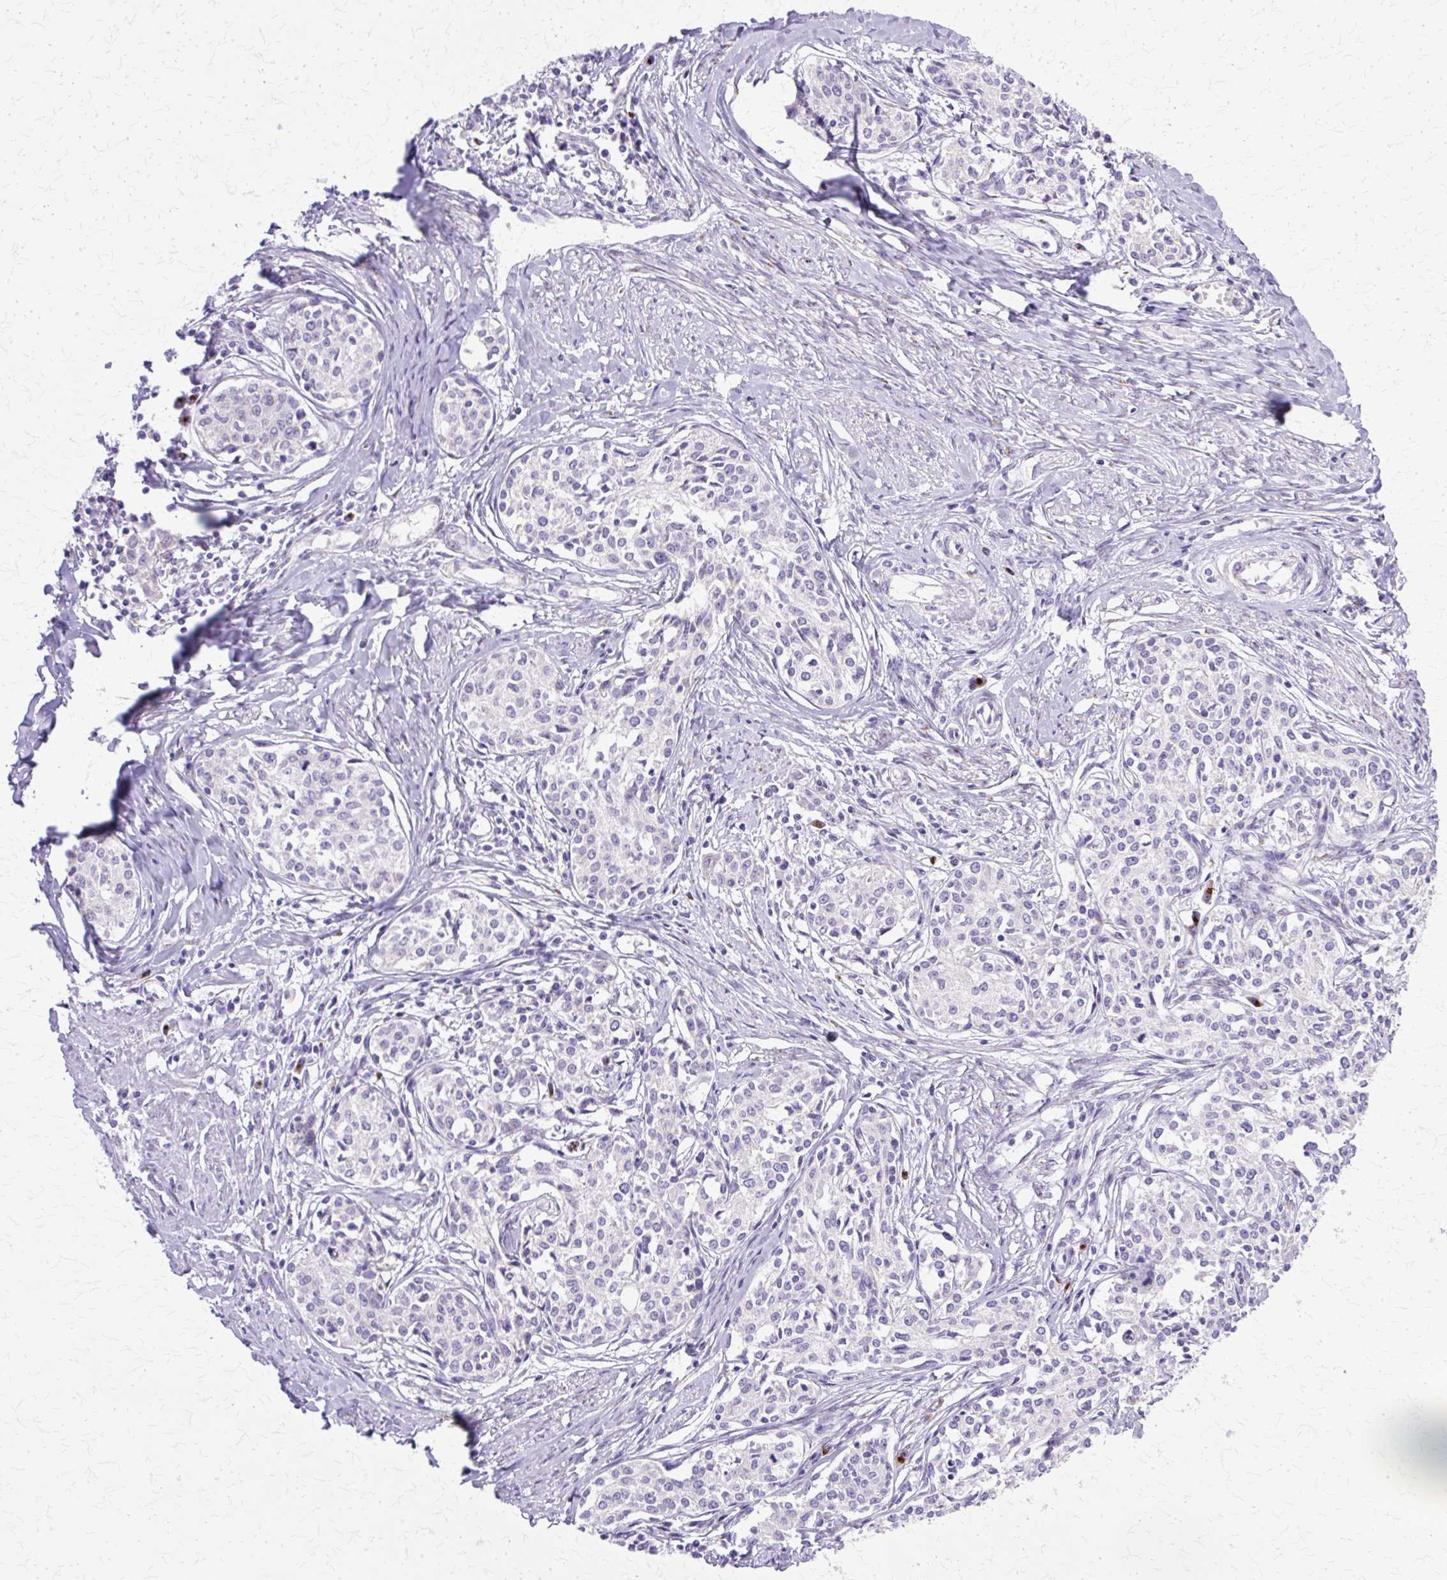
{"staining": {"intensity": "negative", "quantity": "none", "location": "none"}, "tissue": "cervical cancer", "cell_type": "Tumor cells", "image_type": "cancer", "snomed": [{"axis": "morphology", "description": "Squamous cell carcinoma, NOS"}, {"axis": "morphology", "description": "Adenocarcinoma, NOS"}, {"axis": "topography", "description": "Cervix"}], "caption": "The micrograph shows no staining of tumor cells in cervical adenocarcinoma.", "gene": "TBC1D3G", "patient": {"sex": "female", "age": 52}}